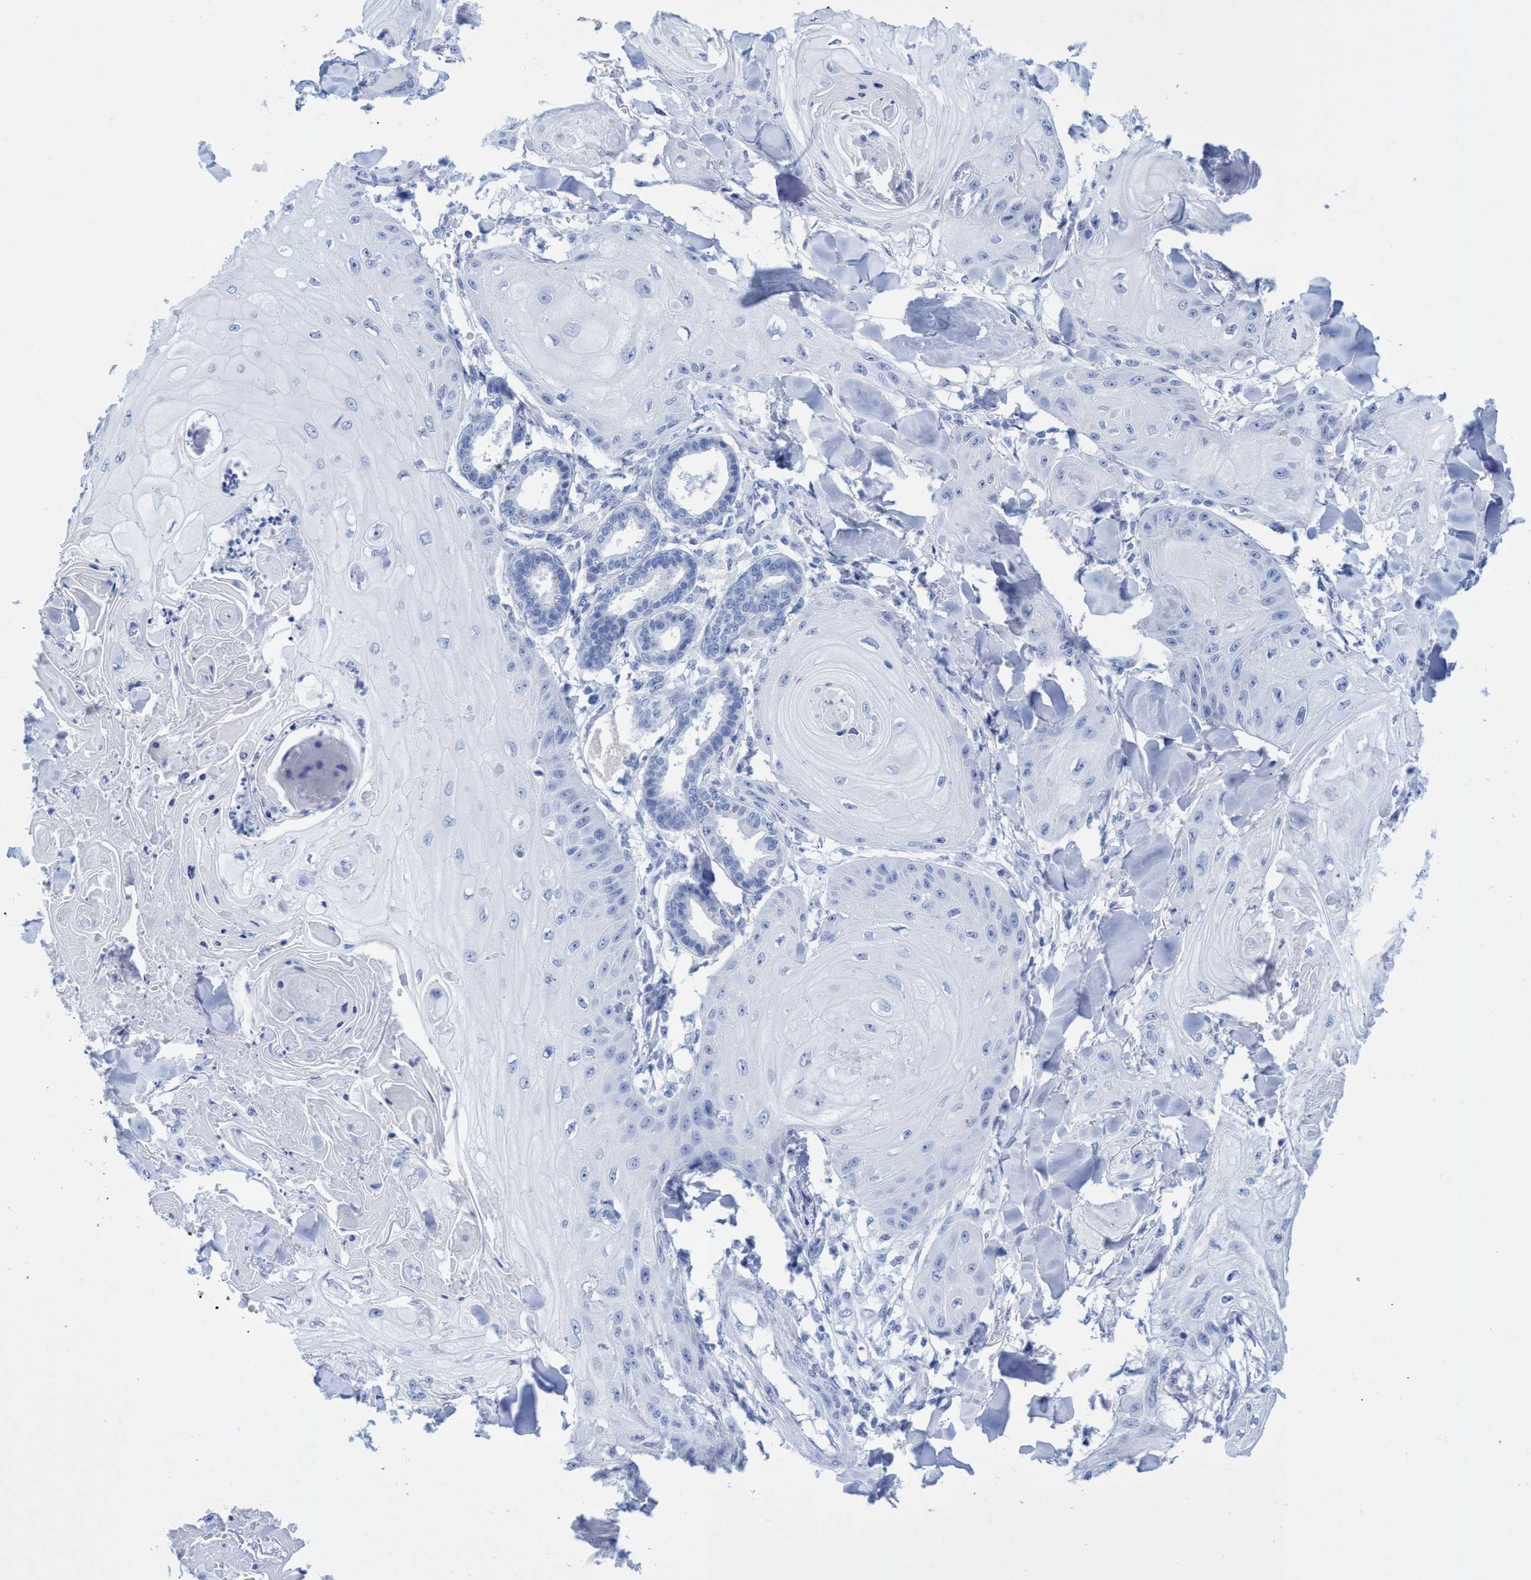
{"staining": {"intensity": "negative", "quantity": "none", "location": "none"}, "tissue": "skin cancer", "cell_type": "Tumor cells", "image_type": "cancer", "snomed": [{"axis": "morphology", "description": "Squamous cell carcinoma, NOS"}, {"axis": "topography", "description": "Skin"}], "caption": "The IHC photomicrograph has no significant staining in tumor cells of skin squamous cell carcinoma tissue.", "gene": "INSL6", "patient": {"sex": "male", "age": 74}}